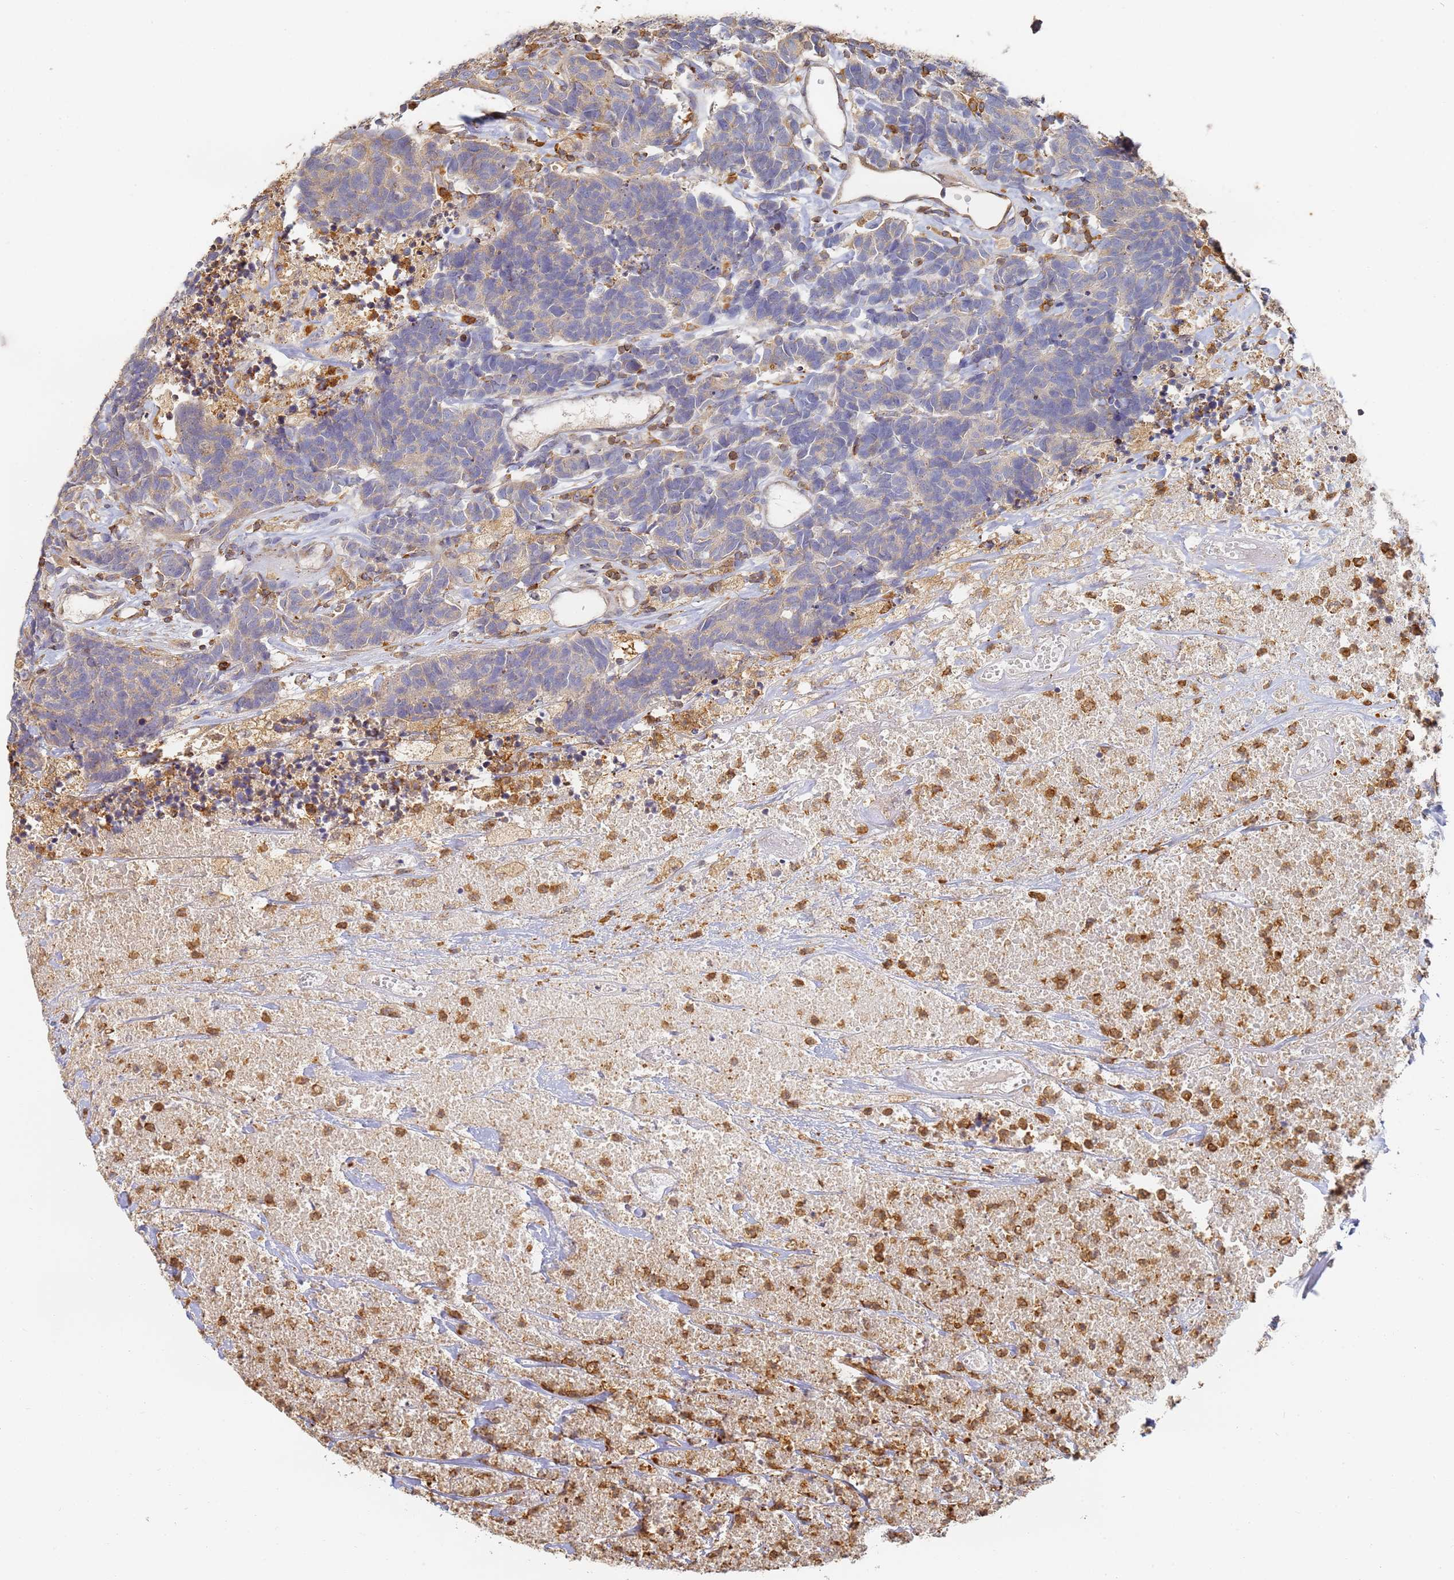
{"staining": {"intensity": "weak", "quantity": "<25%", "location": "cytoplasmic/membranous"}, "tissue": "carcinoid", "cell_type": "Tumor cells", "image_type": "cancer", "snomed": [{"axis": "morphology", "description": "Carcinoma, NOS"}, {"axis": "morphology", "description": "Carcinoid, malignant, NOS"}, {"axis": "topography", "description": "Urinary bladder"}], "caption": "This is an immunohistochemistry image of malignant carcinoid. There is no expression in tumor cells.", "gene": "BIN2", "patient": {"sex": "male", "age": 57}}